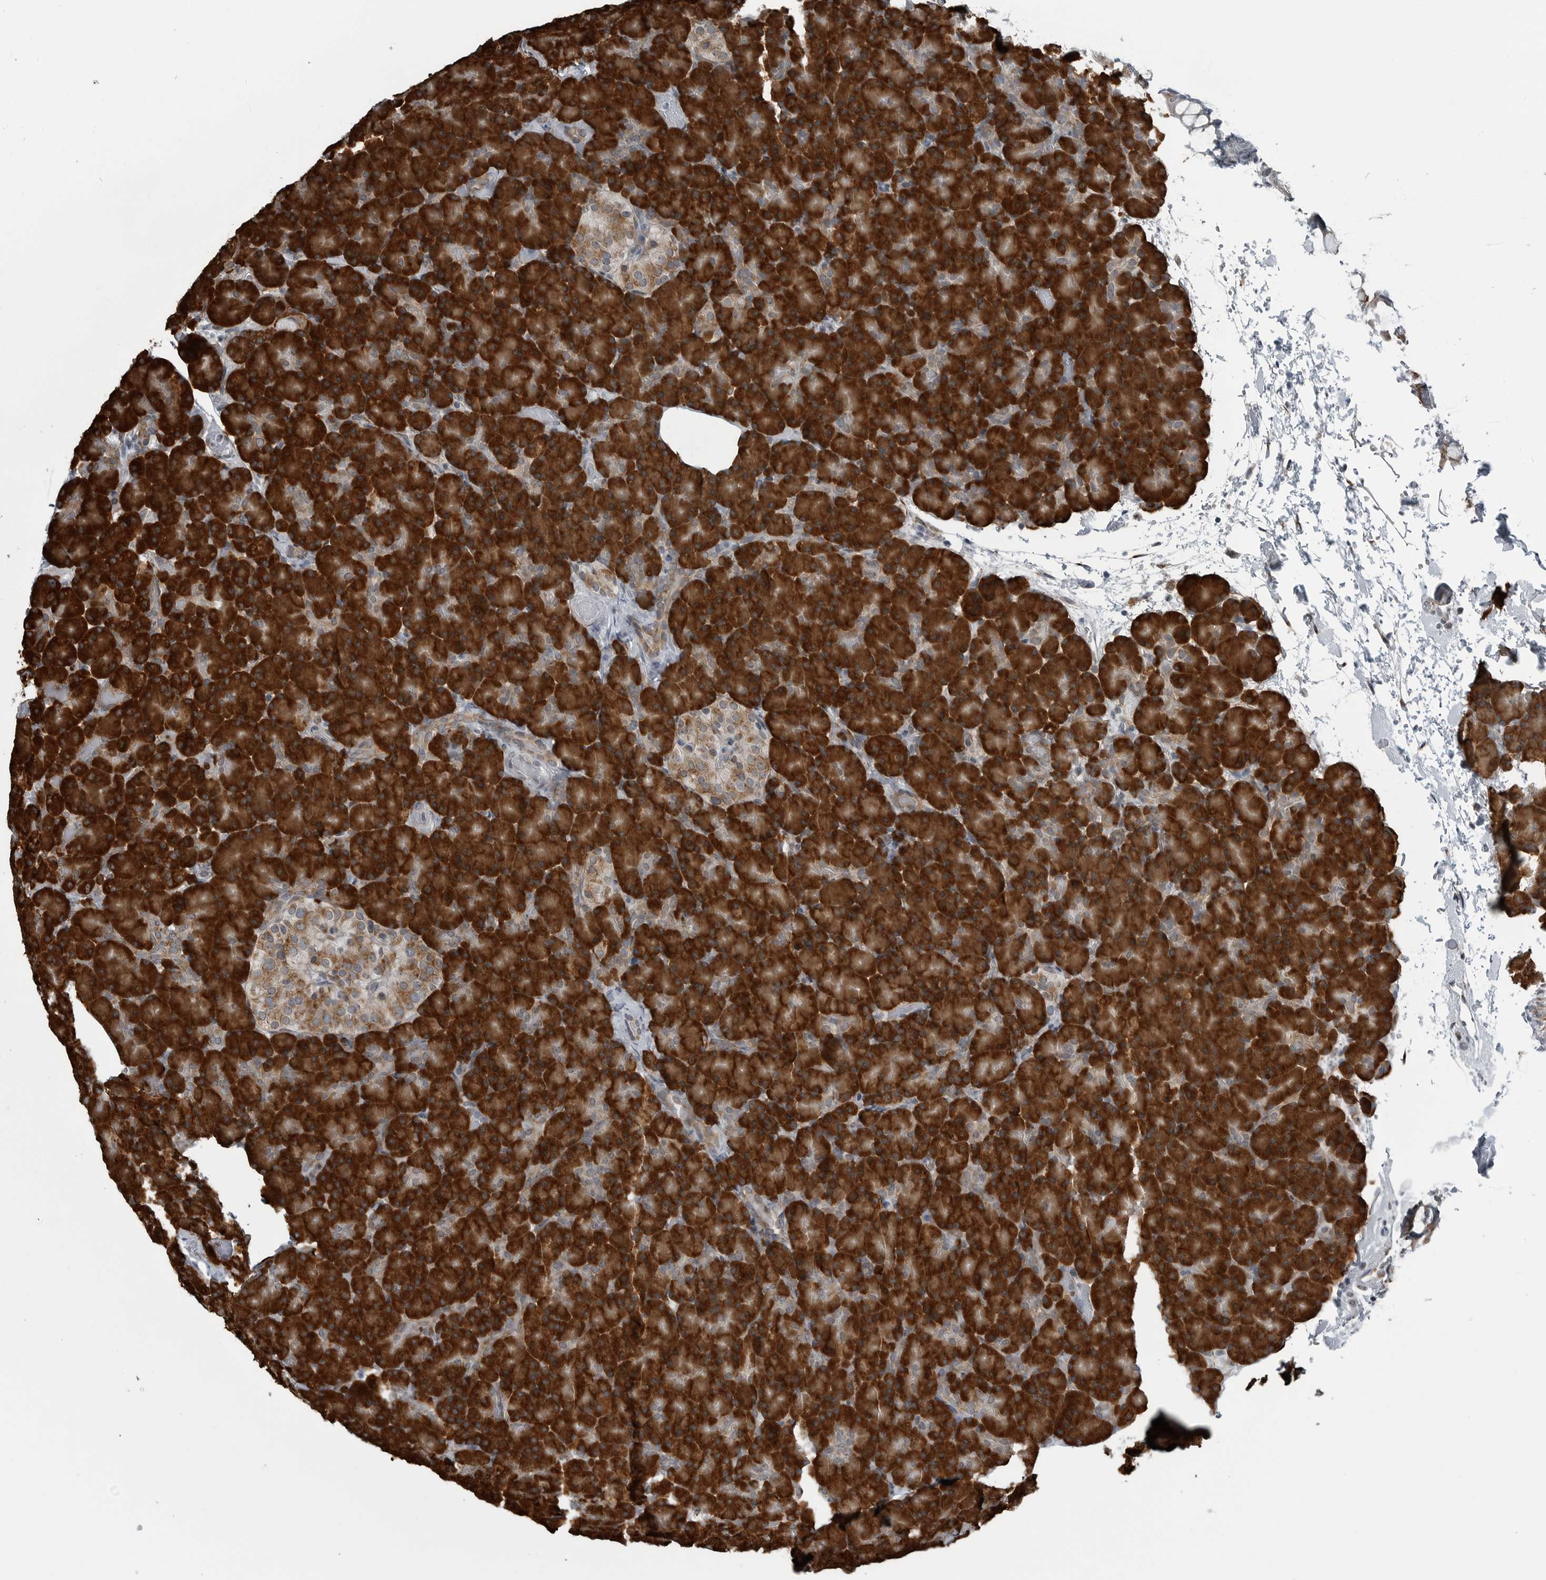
{"staining": {"intensity": "strong", "quantity": ">75%", "location": "cytoplasmic/membranous"}, "tissue": "pancreas", "cell_type": "Exocrine glandular cells", "image_type": "normal", "snomed": [{"axis": "morphology", "description": "Normal tissue, NOS"}, {"axis": "topography", "description": "Pancreas"}], "caption": "The photomicrograph shows a brown stain indicating the presence of a protein in the cytoplasmic/membranous of exocrine glandular cells in pancreas.", "gene": "CEP85", "patient": {"sex": "female", "age": 43}}